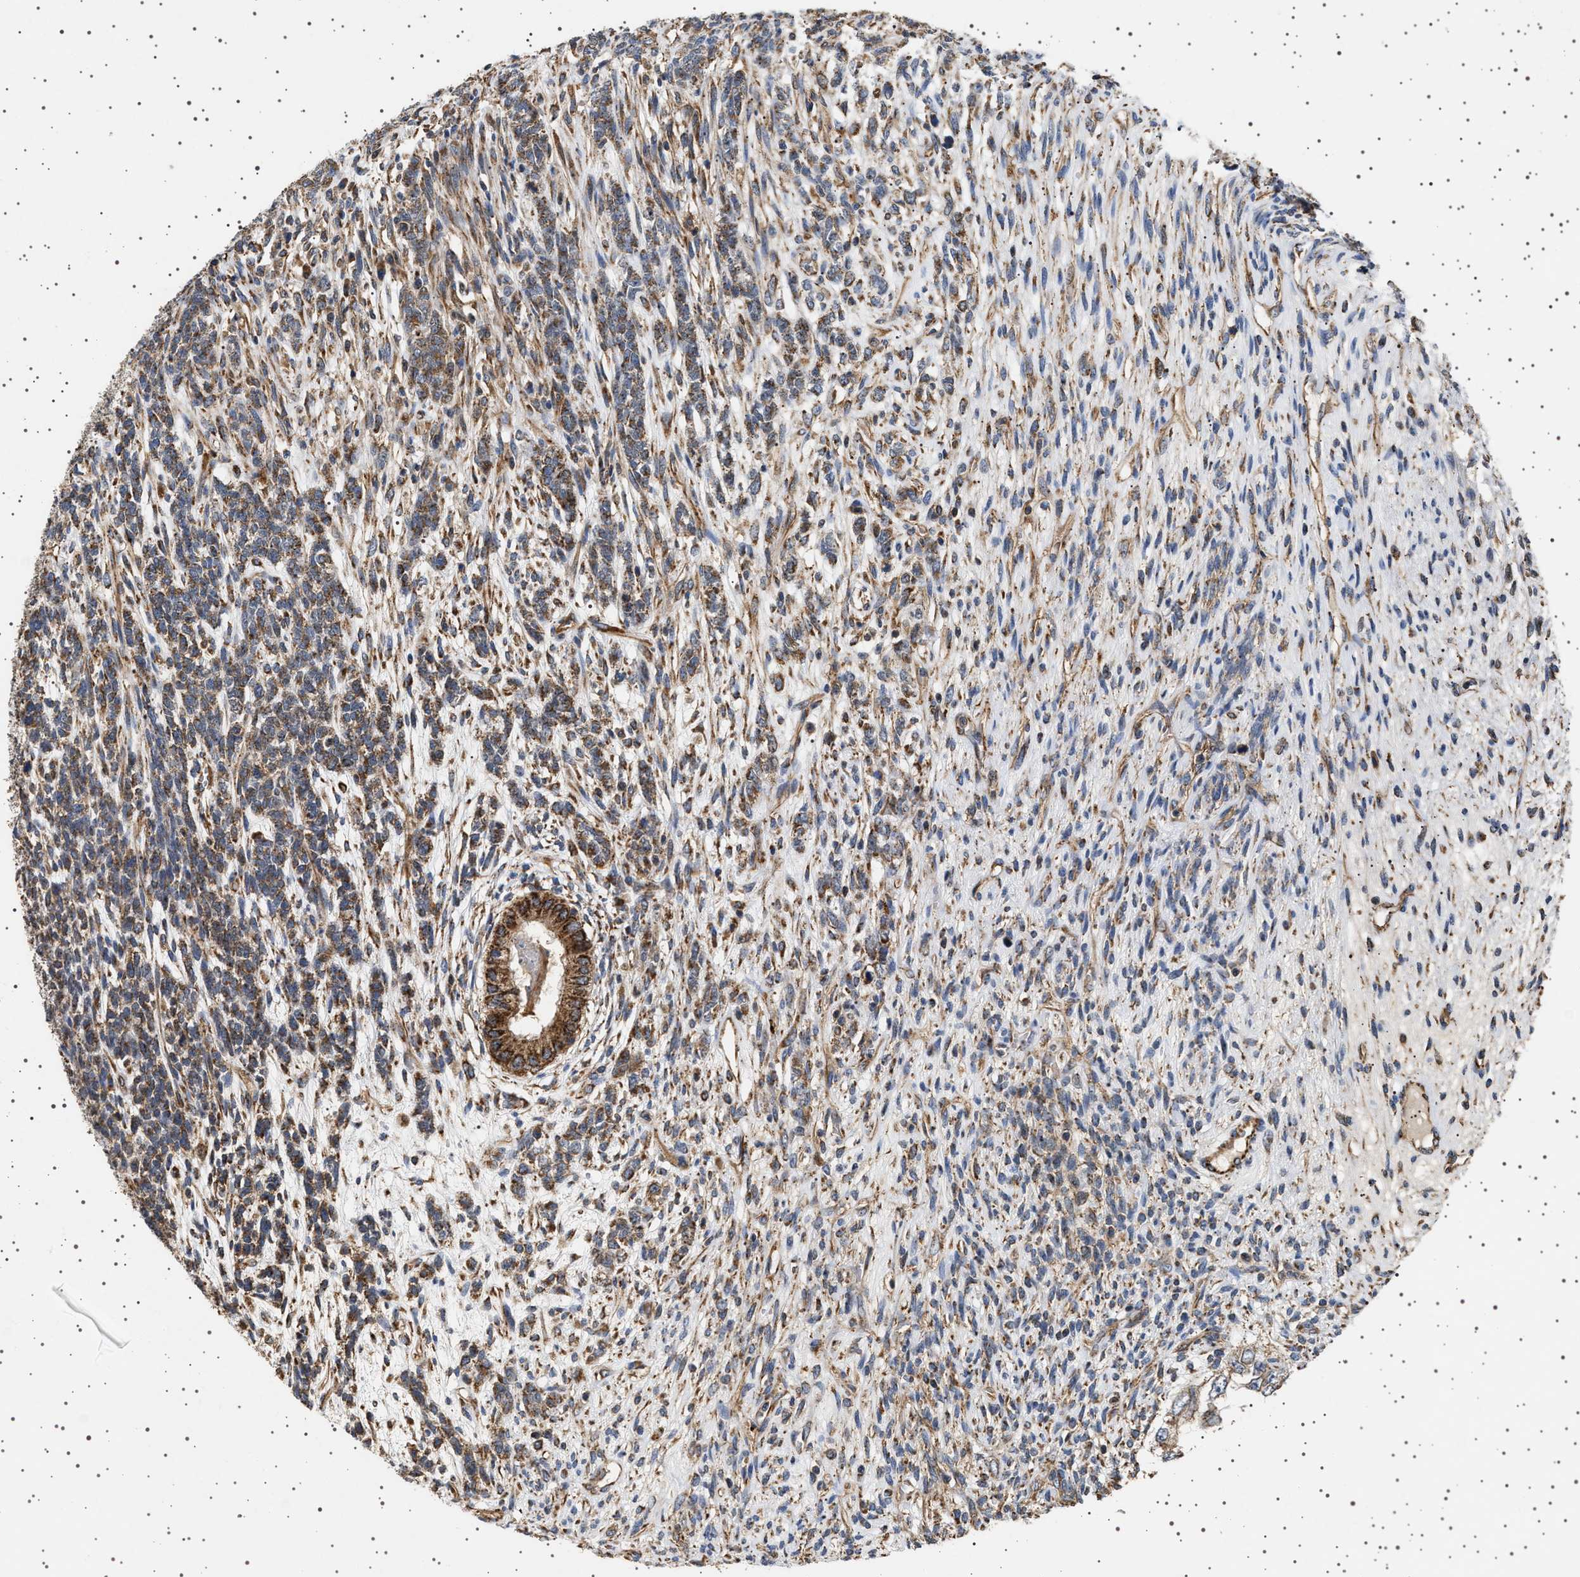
{"staining": {"intensity": "moderate", "quantity": ">75%", "location": "cytoplasmic/membranous"}, "tissue": "testis cancer", "cell_type": "Tumor cells", "image_type": "cancer", "snomed": [{"axis": "morphology", "description": "Seminoma, NOS"}, {"axis": "topography", "description": "Testis"}], "caption": "Seminoma (testis) tissue shows moderate cytoplasmic/membranous expression in approximately >75% of tumor cells, visualized by immunohistochemistry.", "gene": "TRUB2", "patient": {"sex": "male", "age": 28}}